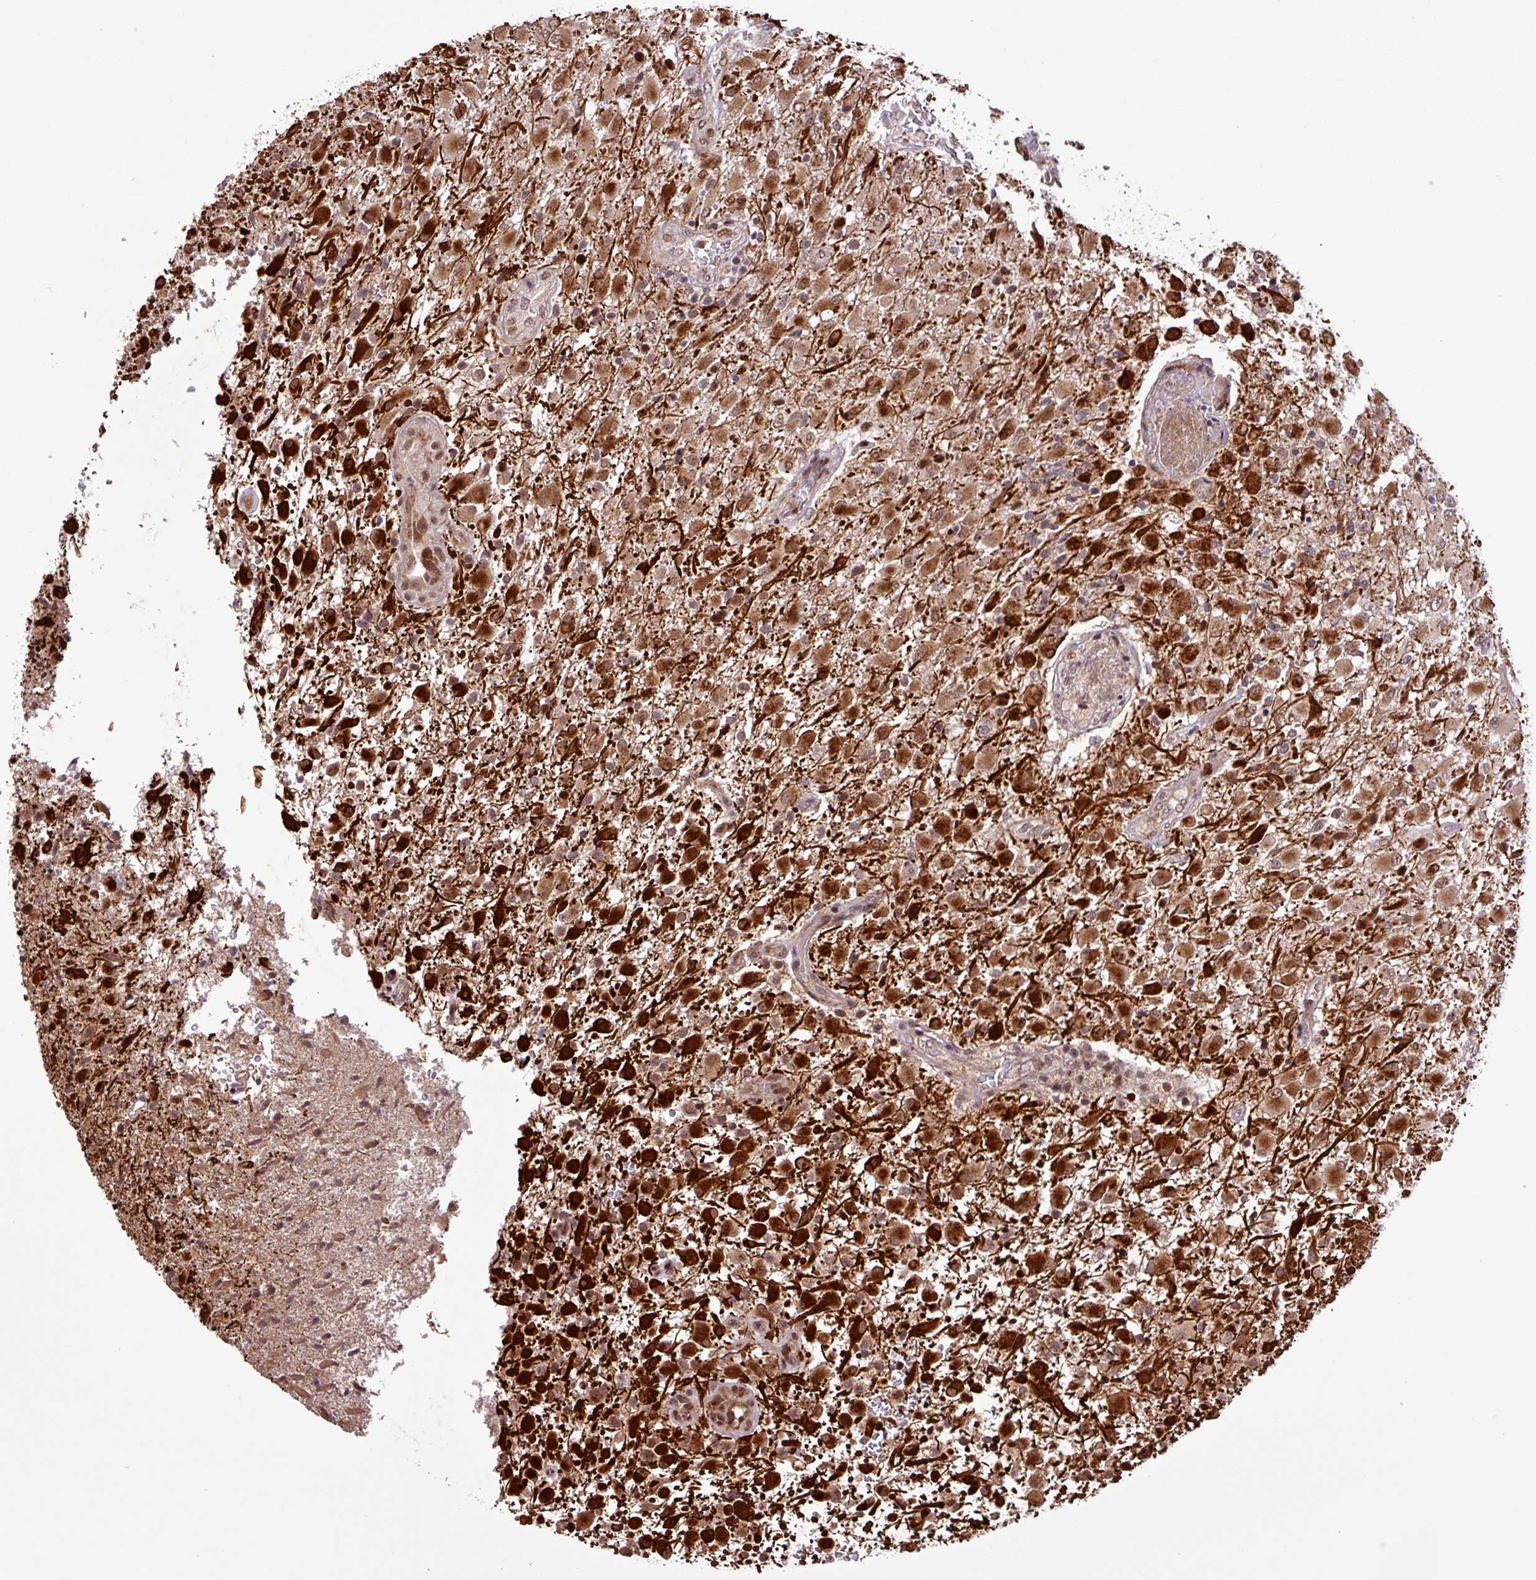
{"staining": {"intensity": "moderate", "quantity": ">75%", "location": "nuclear"}, "tissue": "glioma", "cell_type": "Tumor cells", "image_type": "cancer", "snomed": [{"axis": "morphology", "description": "Glioma, malignant, Low grade"}, {"axis": "topography", "description": "Brain"}], "caption": "Protein positivity by immunohistochemistry demonstrates moderate nuclear positivity in about >75% of tumor cells in glioma. Using DAB (brown) and hematoxylin (blue) stains, captured at high magnification using brightfield microscopy.", "gene": "SLC22A24", "patient": {"sex": "male", "age": 65}}